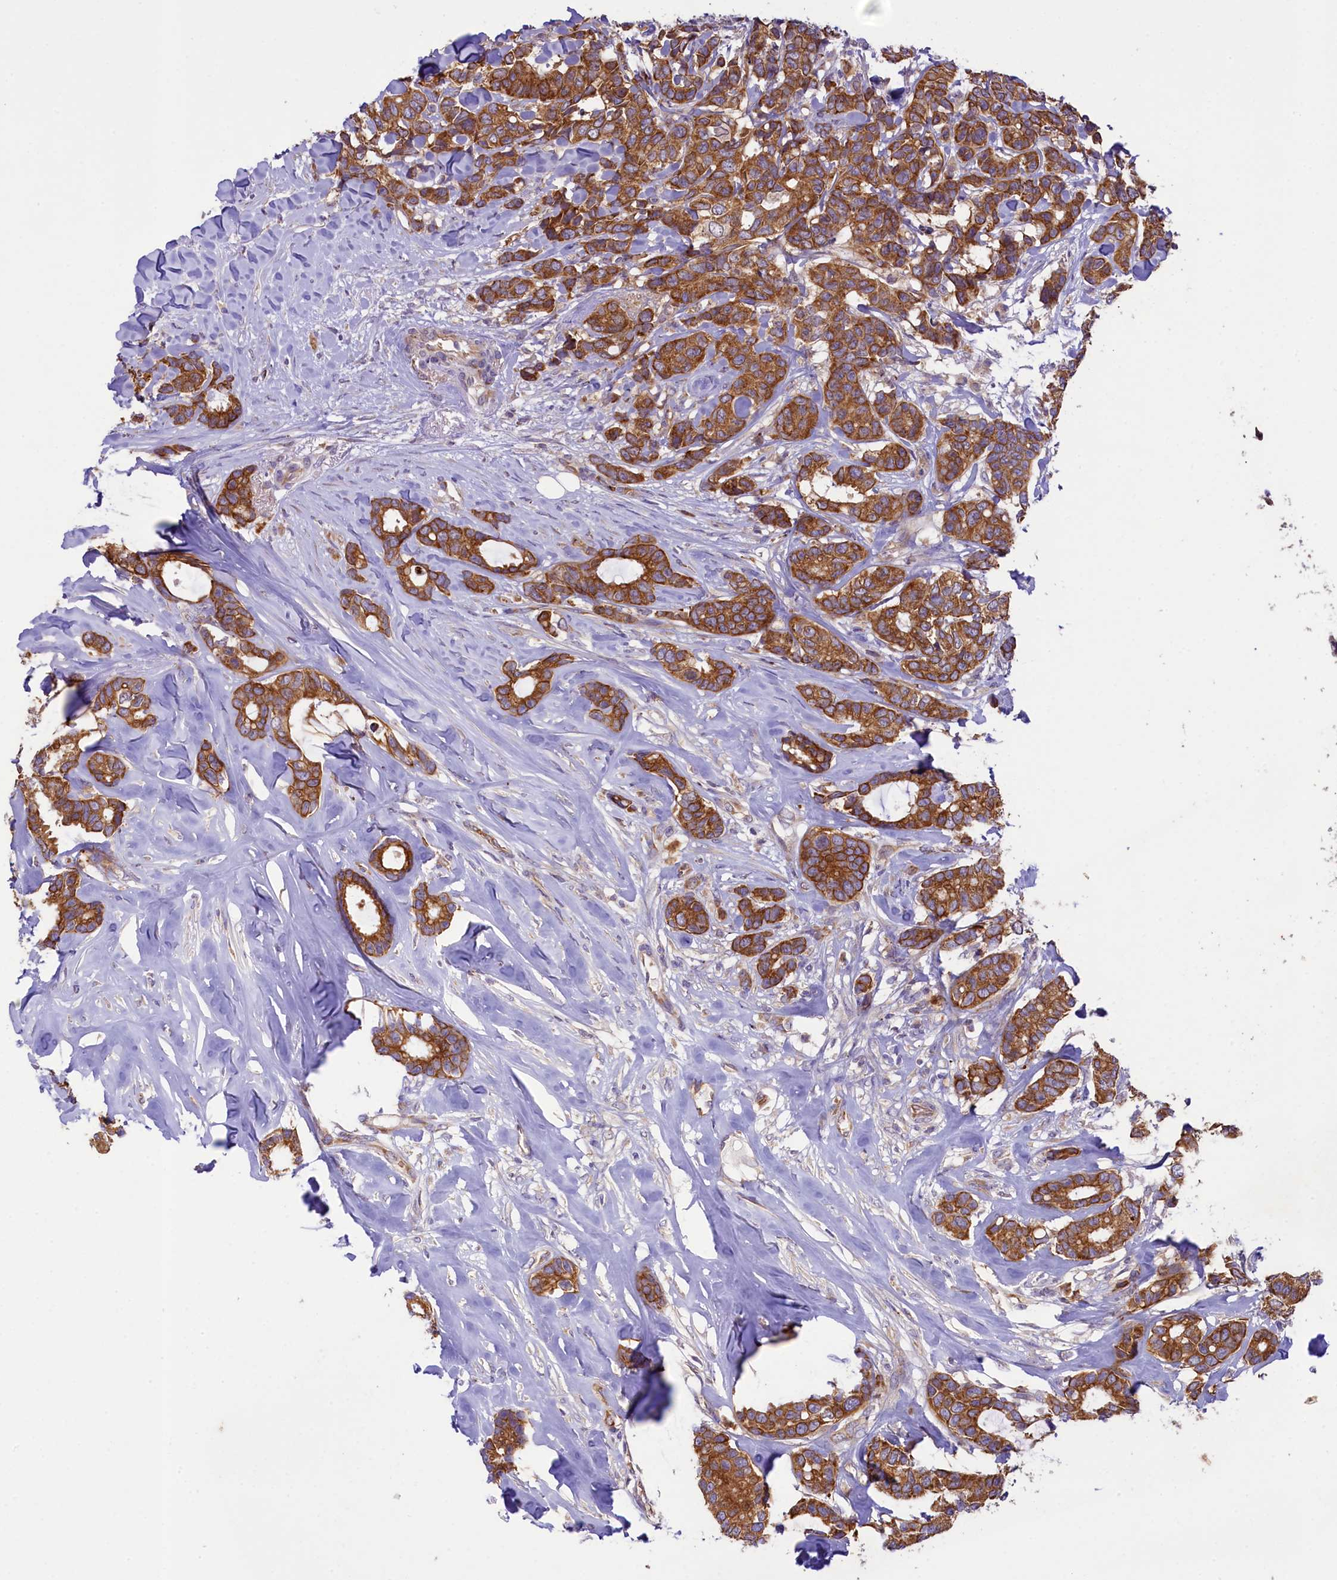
{"staining": {"intensity": "strong", "quantity": ">75%", "location": "cytoplasmic/membranous"}, "tissue": "breast cancer", "cell_type": "Tumor cells", "image_type": "cancer", "snomed": [{"axis": "morphology", "description": "Duct carcinoma"}, {"axis": "topography", "description": "Breast"}], "caption": "Protein staining of intraductal carcinoma (breast) tissue displays strong cytoplasmic/membranous positivity in approximately >75% of tumor cells.", "gene": "LARP4", "patient": {"sex": "female", "age": 87}}